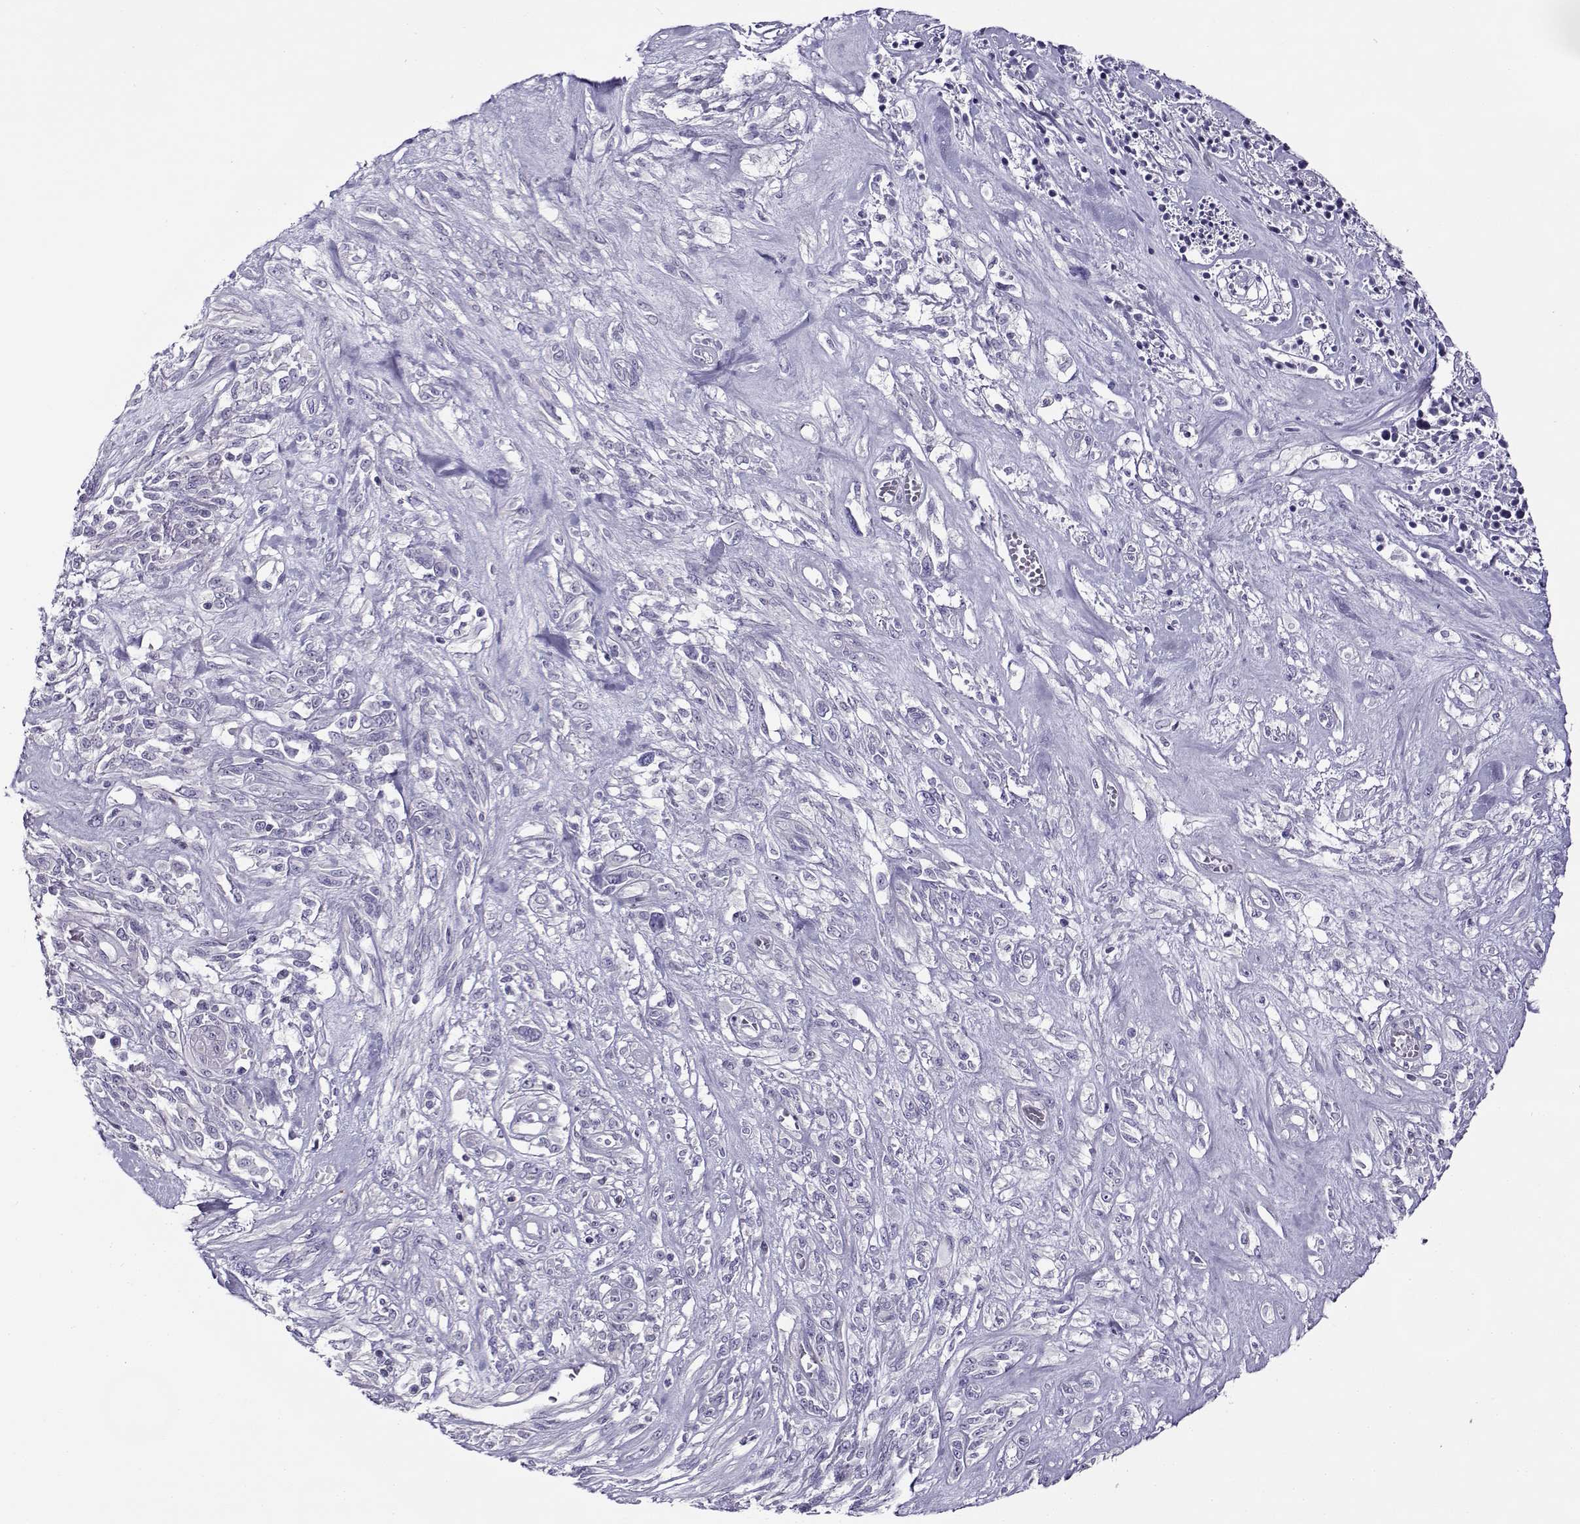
{"staining": {"intensity": "negative", "quantity": "none", "location": "none"}, "tissue": "melanoma", "cell_type": "Tumor cells", "image_type": "cancer", "snomed": [{"axis": "morphology", "description": "Malignant melanoma, NOS"}, {"axis": "topography", "description": "Skin"}], "caption": "An immunohistochemistry image of melanoma is shown. There is no staining in tumor cells of melanoma. (DAB immunohistochemistry (IHC), high magnification).", "gene": "FEZF1", "patient": {"sex": "female", "age": 91}}